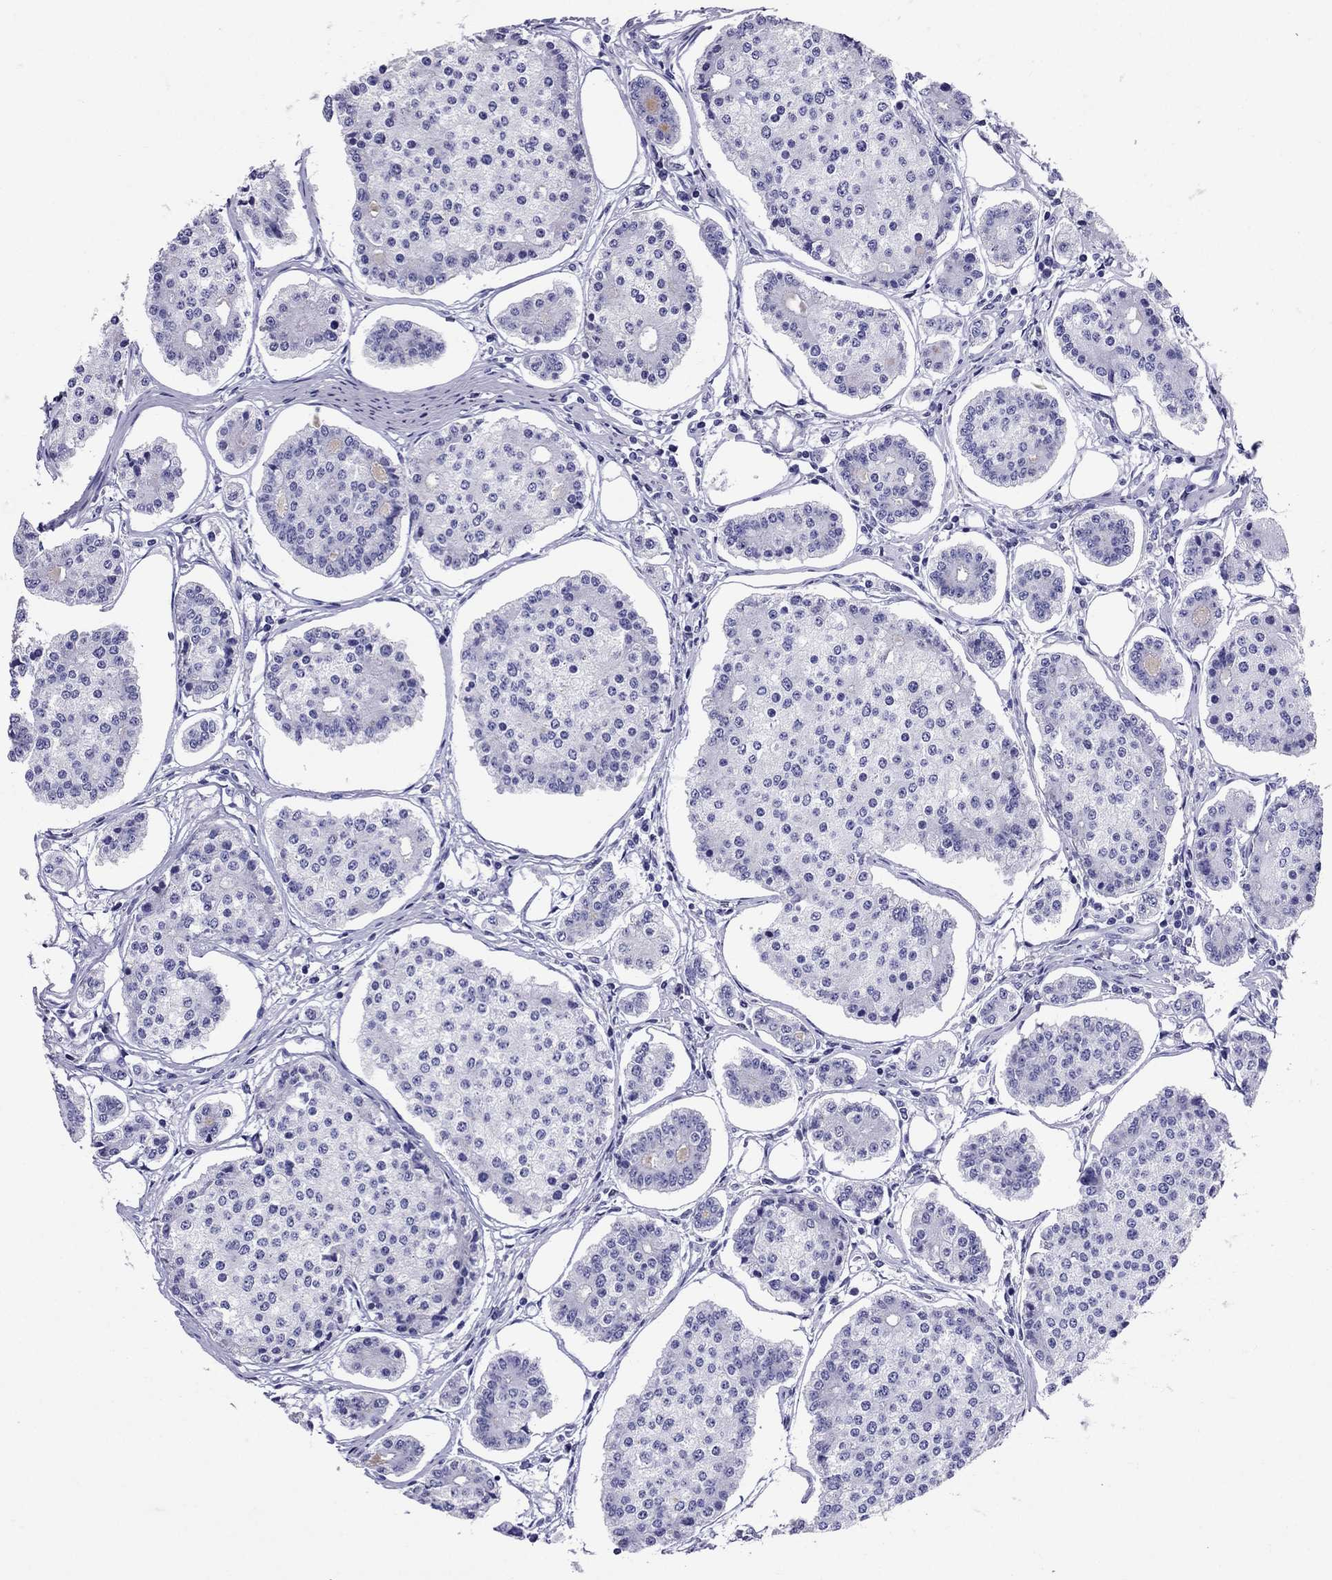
{"staining": {"intensity": "negative", "quantity": "none", "location": "none"}, "tissue": "carcinoid", "cell_type": "Tumor cells", "image_type": "cancer", "snomed": [{"axis": "morphology", "description": "Carcinoid, malignant, NOS"}, {"axis": "topography", "description": "Small intestine"}], "caption": "IHC image of neoplastic tissue: carcinoid stained with DAB demonstrates no significant protein staining in tumor cells. (Brightfield microscopy of DAB immunohistochemistry at high magnification).", "gene": "AVPR1B", "patient": {"sex": "female", "age": 65}}